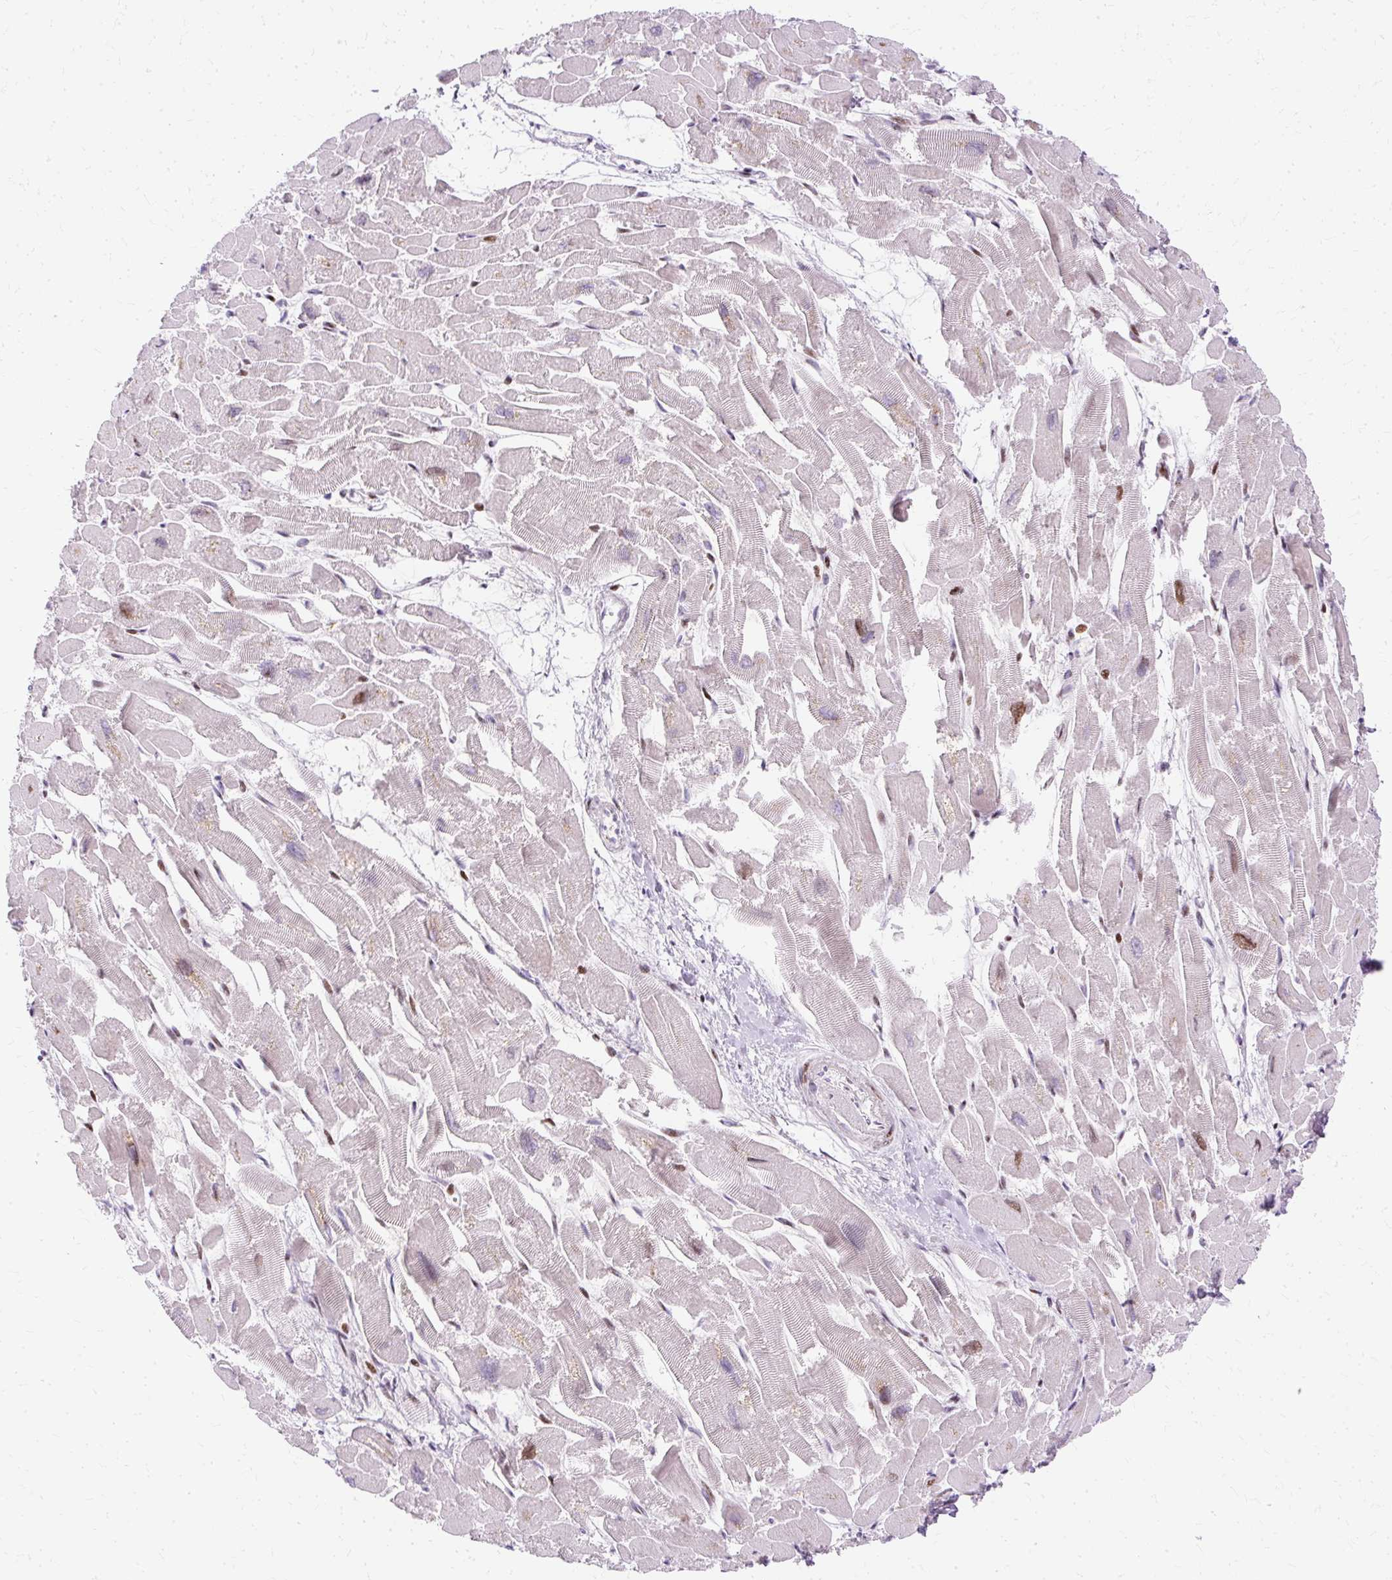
{"staining": {"intensity": "moderate", "quantity": "<25%", "location": "nuclear"}, "tissue": "heart muscle", "cell_type": "Cardiomyocytes", "image_type": "normal", "snomed": [{"axis": "morphology", "description": "Normal tissue, NOS"}, {"axis": "topography", "description": "Heart"}], "caption": "Heart muscle stained with DAB immunohistochemistry (IHC) exhibits low levels of moderate nuclear staining in about <25% of cardiomyocytes.", "gene": "TMEM177", "patient": {"sex": "male", "age": 54}}